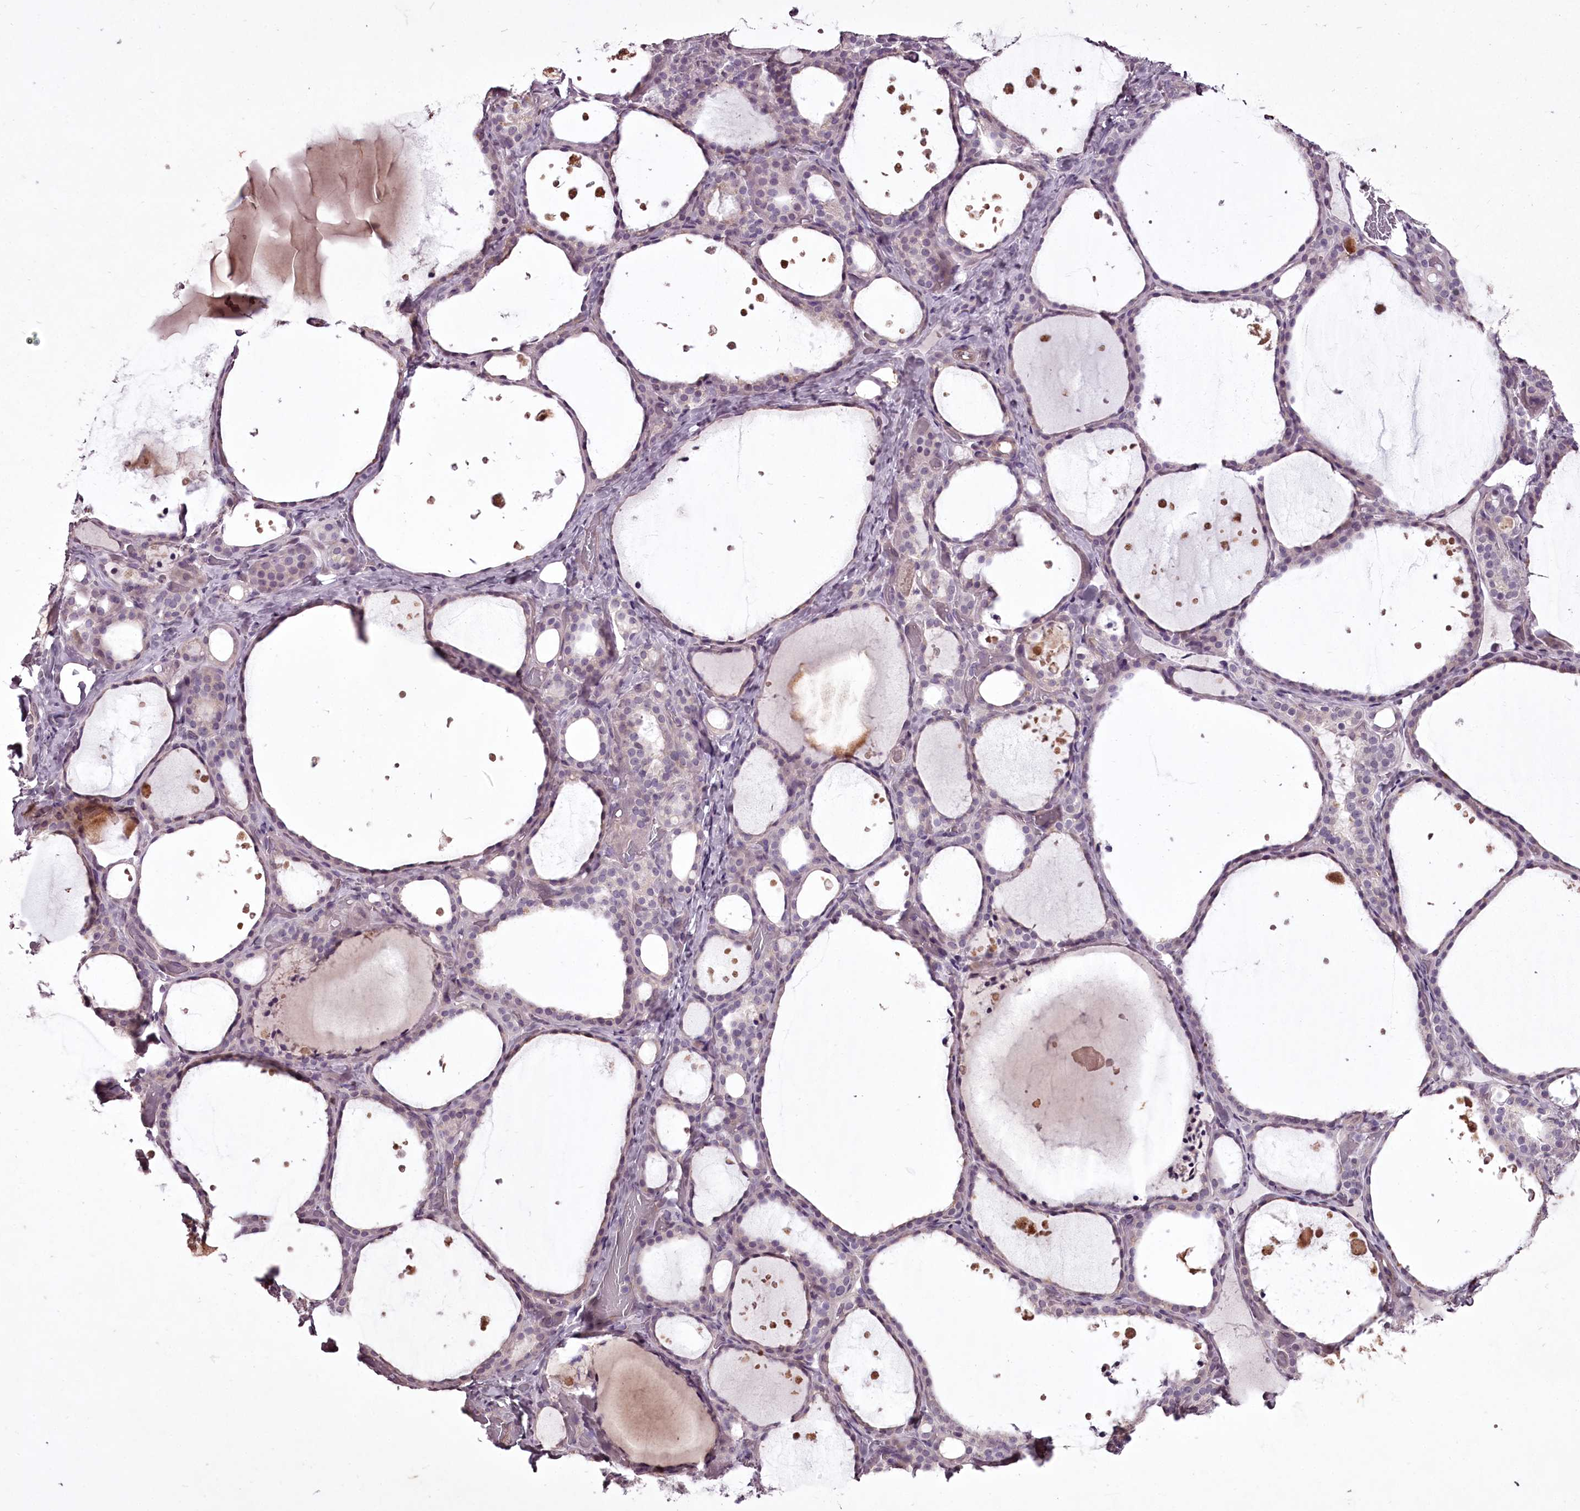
{"staining": {"intensity": "negative", "quantity": "none", "location": "none"}, "tissue": "thyroid gland", "cell_type": "Glandular cells", "image_type": "normal", "snomed": [{"axis": "morphology", "description": "Normal tissue, NOS"}, {"axis": "topography", "description": "Thyroid gland"}], "caption": "Histopathology image shows no significant protein staining in glandular cells of normal thyroid gland.", "gene": "C1orf56", "patient": {"sex": "female", "age": 44}}